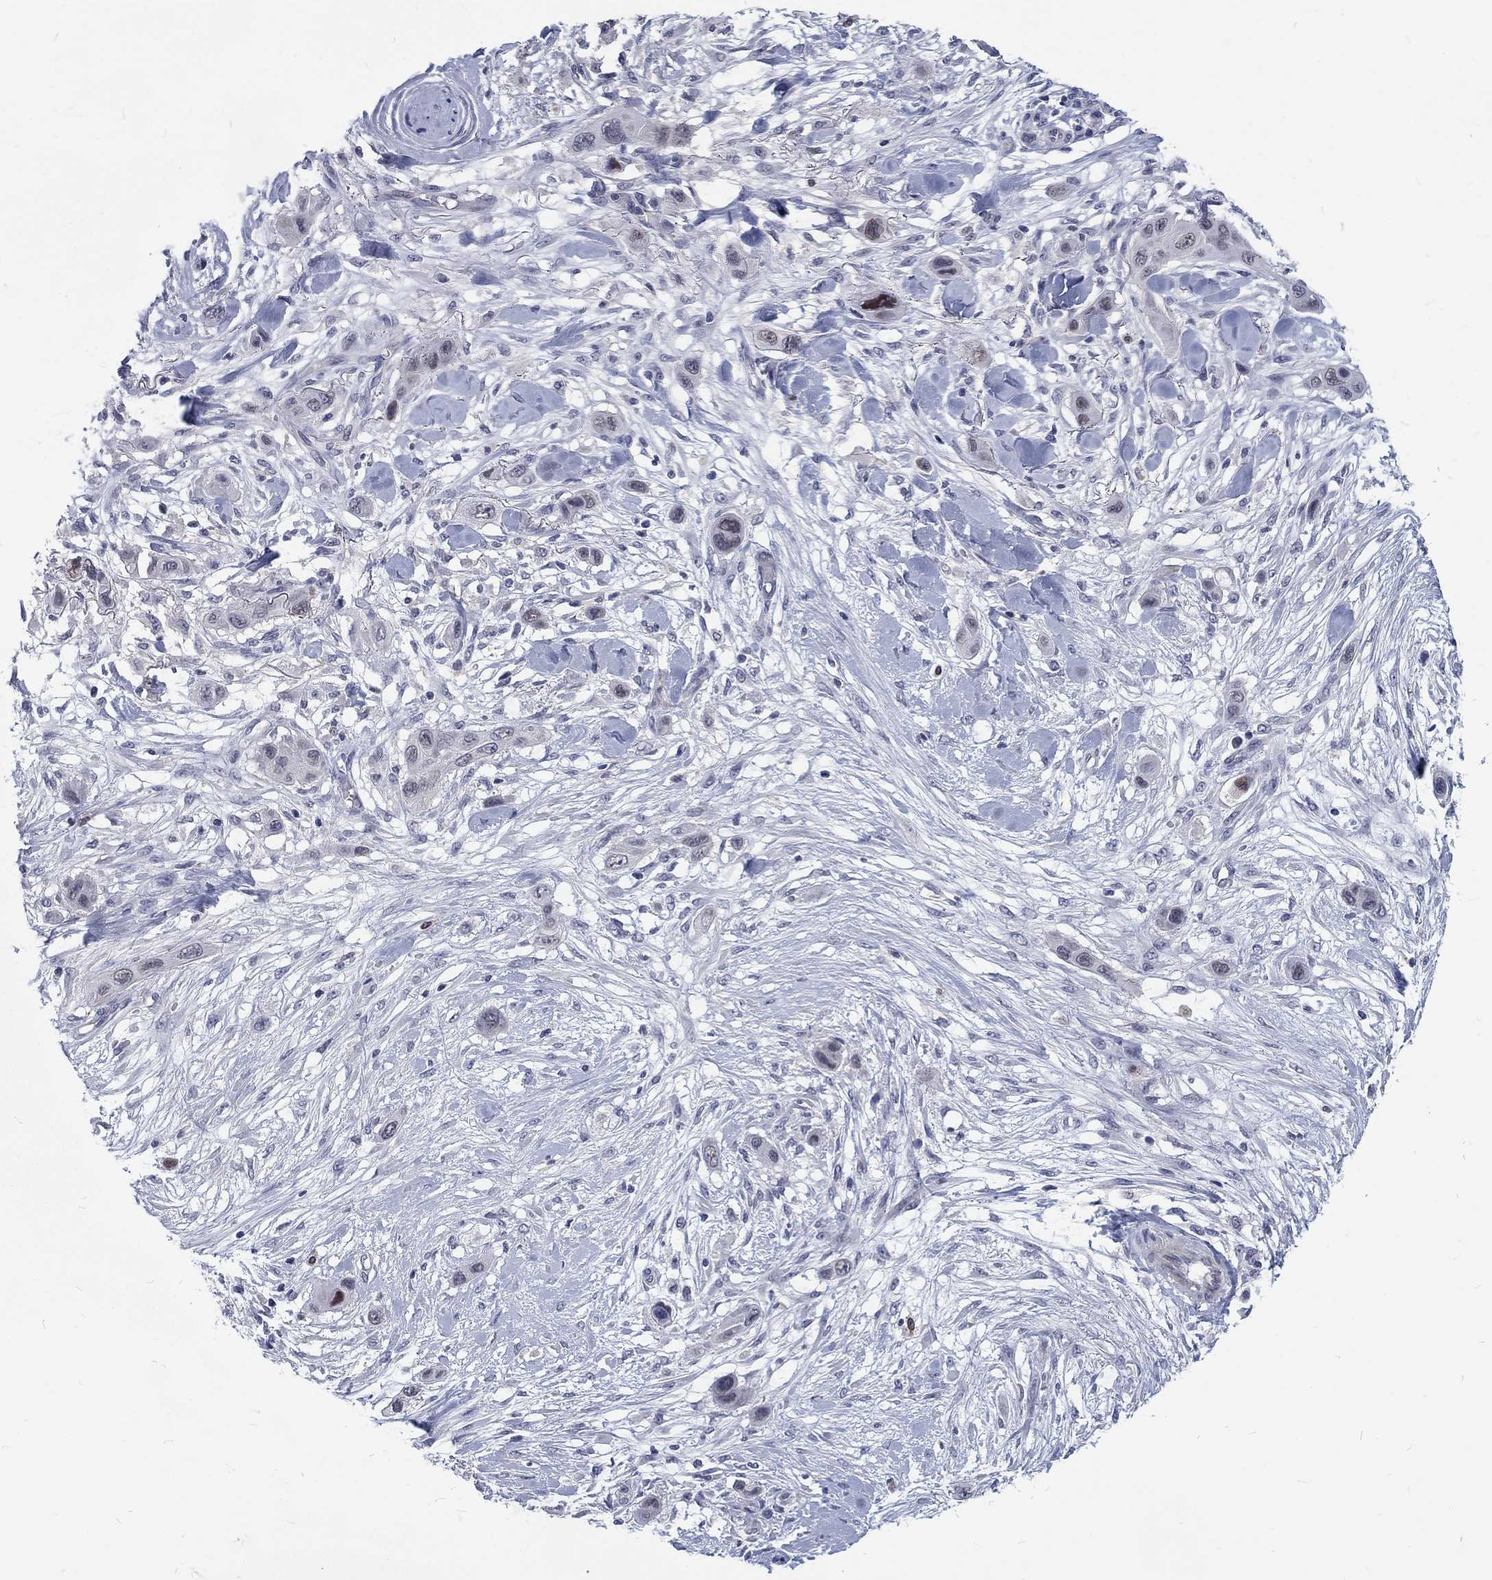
{"staining": {"intensity": "negative", "quantity": "none", "location": "none"}, "tissue": "skin cancer", "cell_type": "Tumor cells", "image_type": "cancer", "snomed": [{"axis": "morphology", "description": "Squamous cell carcinoma, NOS"}, {"axis": "topography", "description": "Skin"}], "caption": "The image displays no staining of tumor cells in skin cancer (squamous cell carcinoma). Nuclei are stained in blue.", "gene": "PHKA1", "patient": {"sex": "male", "age": 79}}